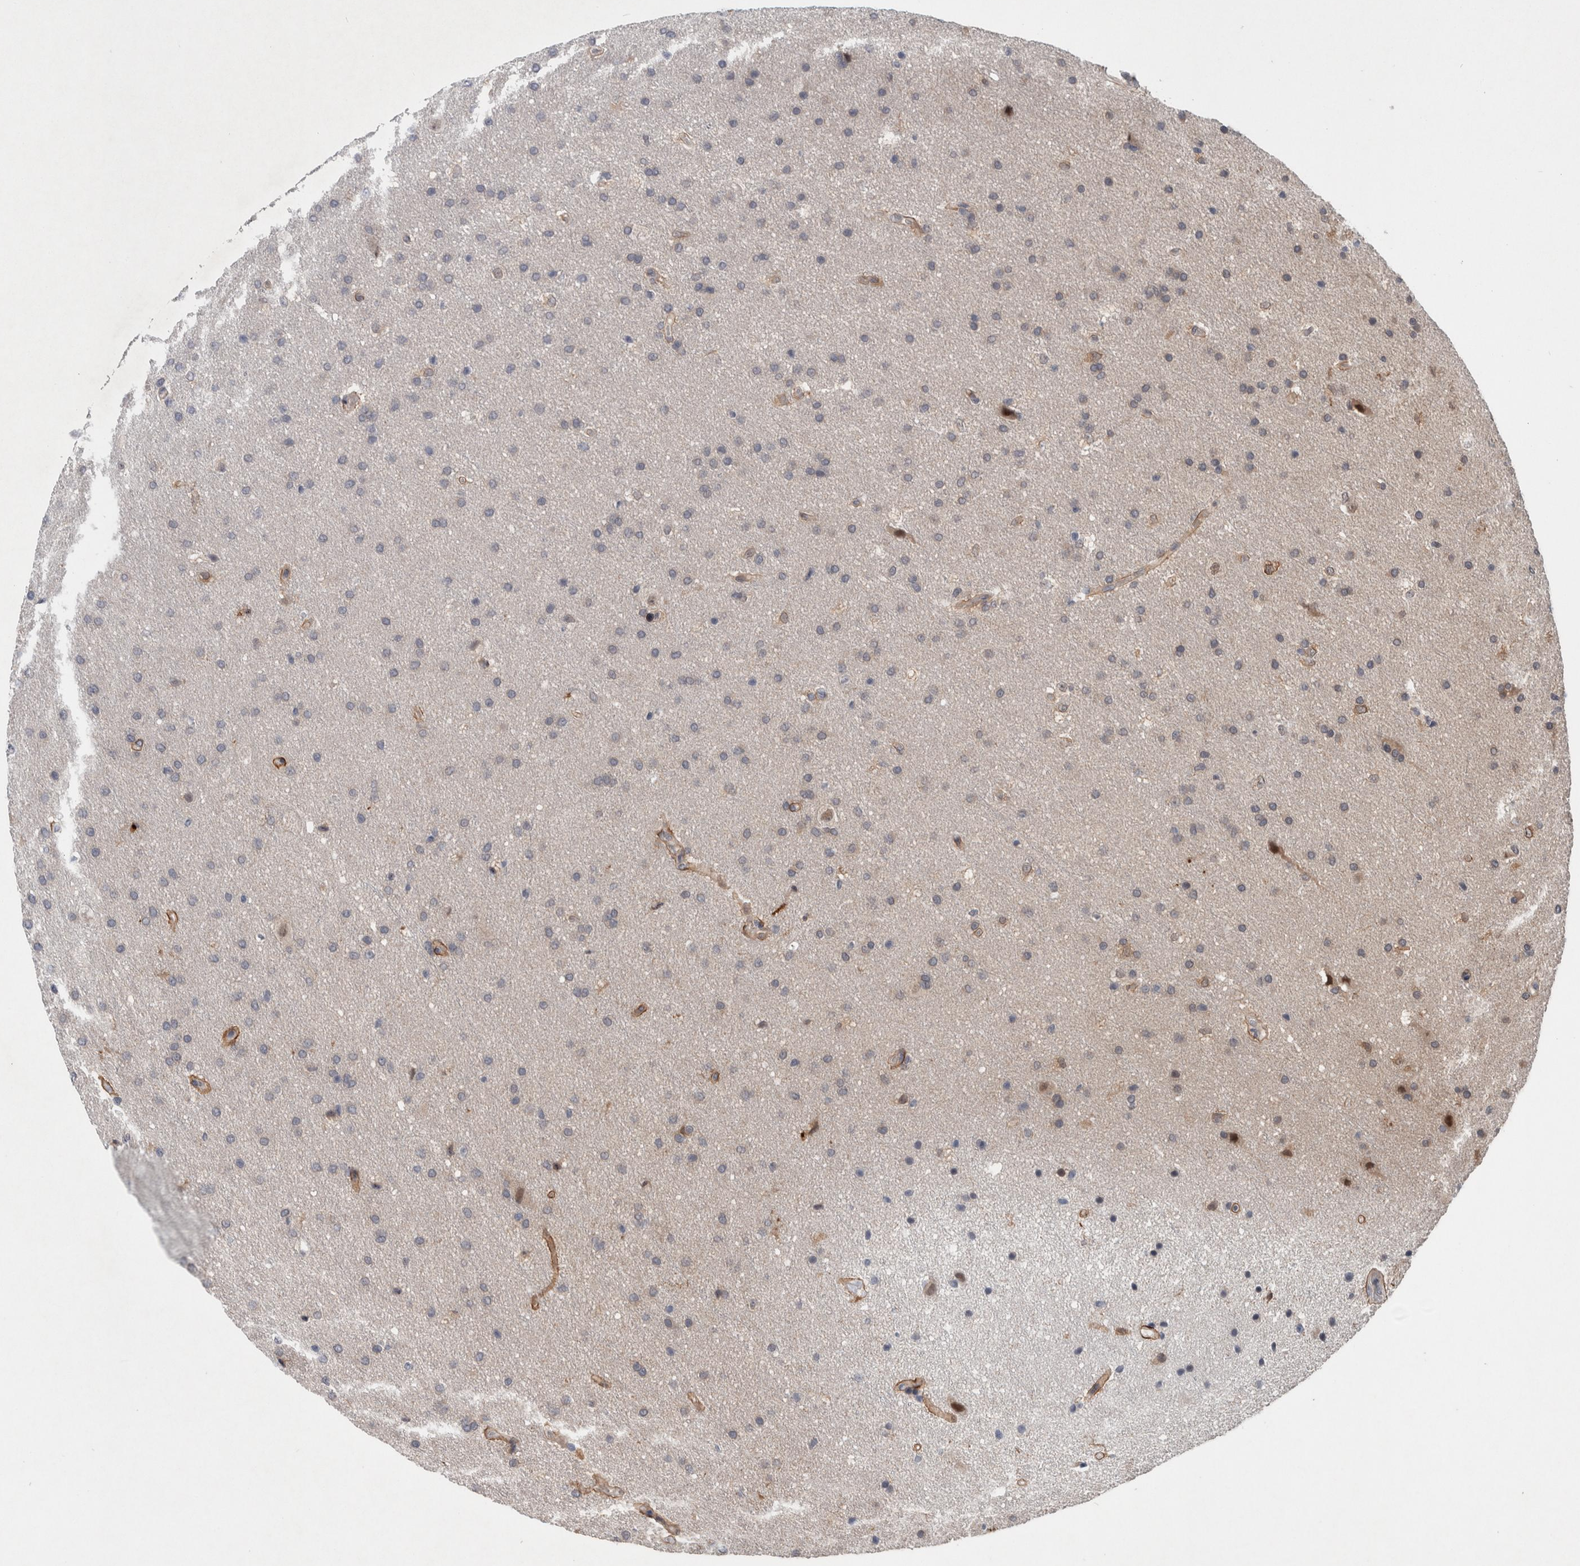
{"staining": {"intensity": "negative", "quantity": "none", "location": "none"}, "tissue": "glioma", "cell_type": "Tumor cells", "image_type": "cancer", "snomed": [{"axis": "morphology", "description": "Glioma, malignant, Low grade"}, {"axis": "topography", "description": "Brain"}], "caption": "Low-grade glioma (malignant) was stained to show a protein in brown. There is no significant expression in tumor cells. (Stains: DAB immunohistochemistry with hematoxylin counter stain, Microscopy: brightfield microscopy at high magnification).", "gene": "GIMAP6", "patient": {"sex": "female", "age": 37}}